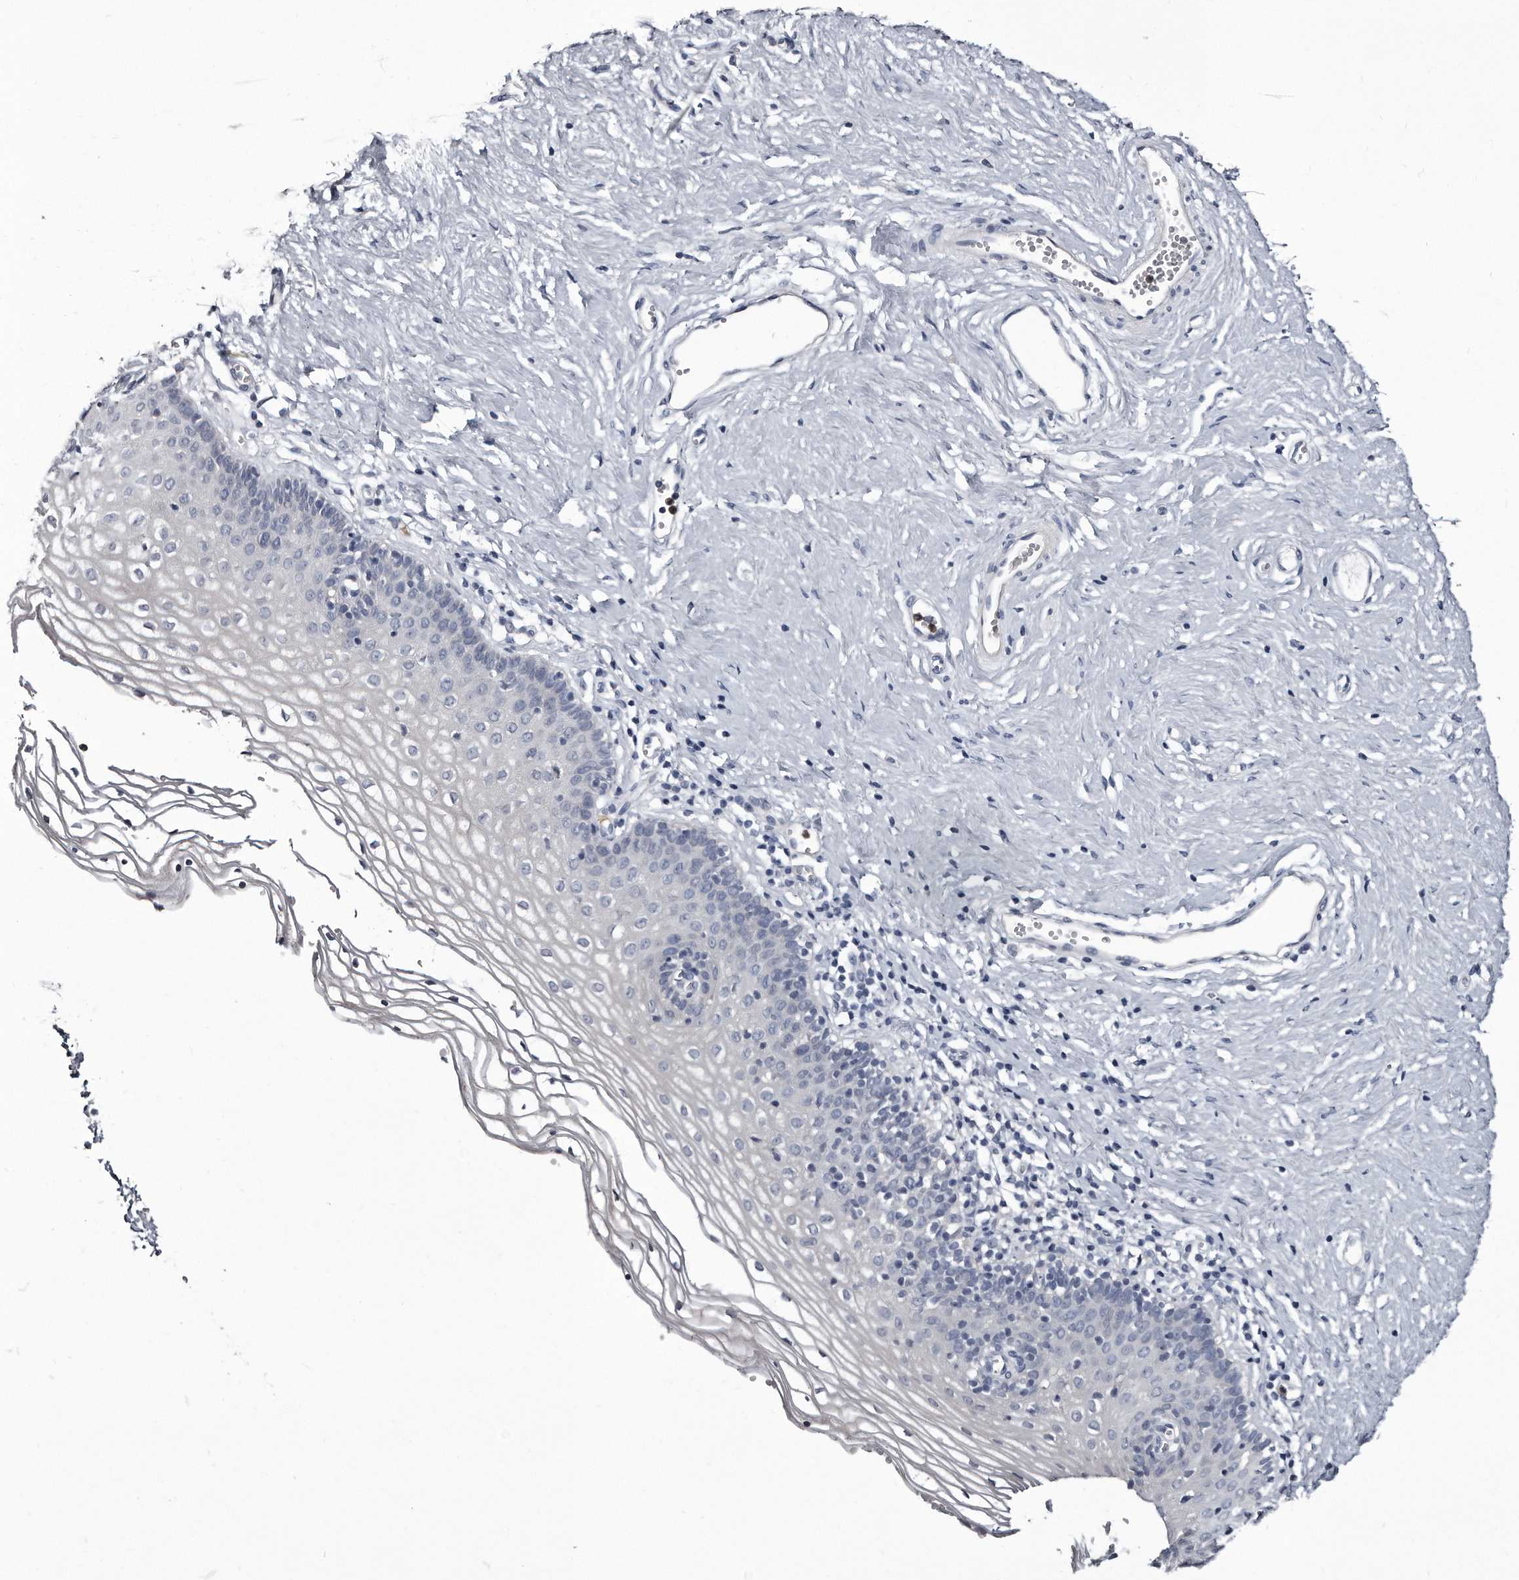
{"staining": {"intensity": "negative", "quantity": "none", "location": "none"}, "tissue": "vagina", "cell_type": "Squamous epithelial cells", "image_type": "normal", "snomed": [{"axis": "morphology", "description": "Normal tissue, NOS"}, {"axis": "topography", "description": "Vagina"}], "caption": "This micrograph is of unremarkable vagina stained with immunohistochemistry to label a protein in brown with the nuclei are counter-stained blue. There is no expression in squamous epithelial cells.", "gene": "GAPVD1", "patient": {"sex": "female", "age": 32}}